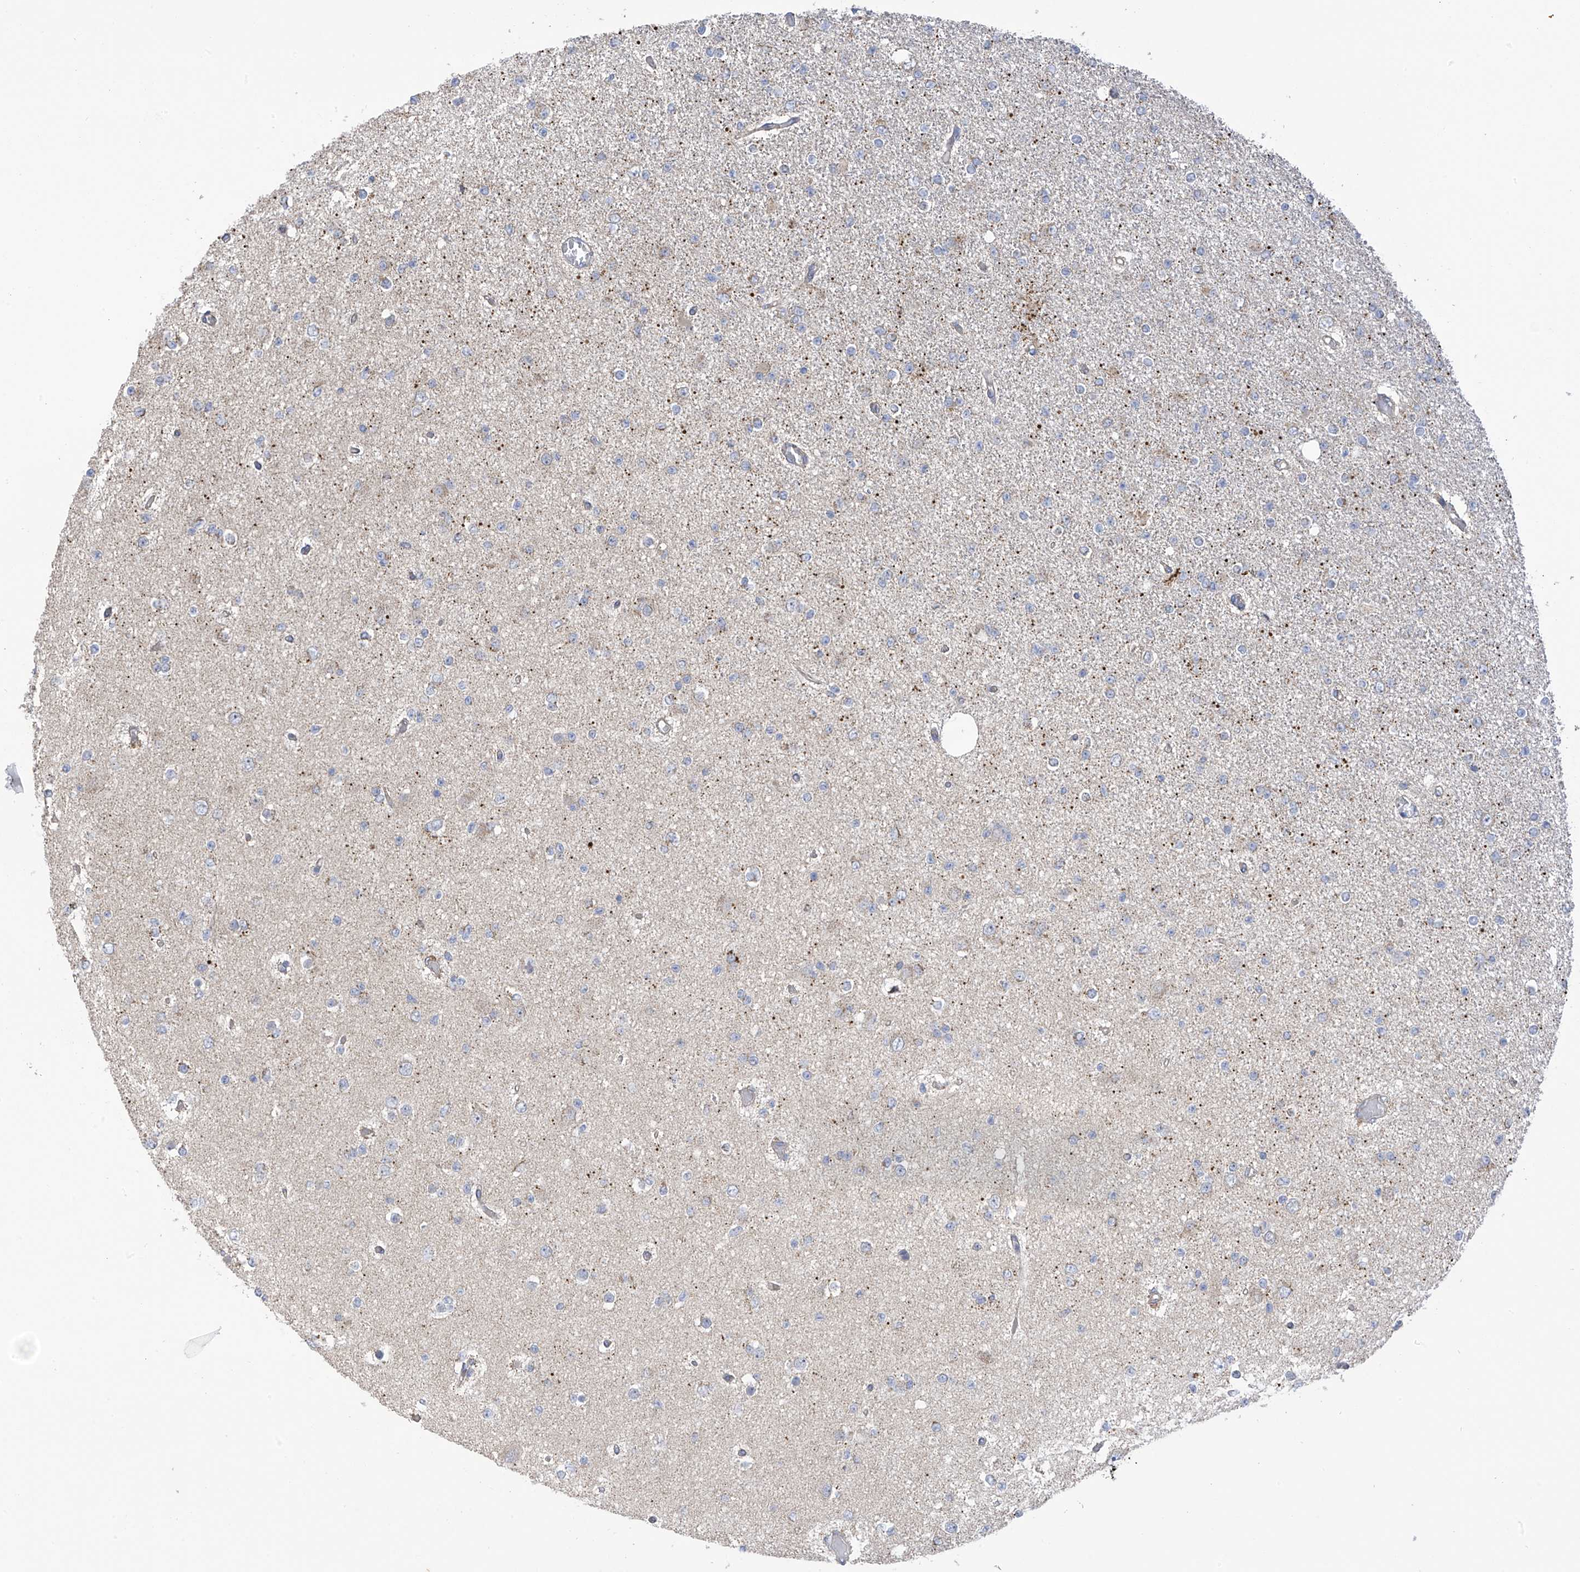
{"staining": {"intensity": "weak", "quantity": "<25%", "location": "cytoplasmic/membranous"}, "tissue": "glioma", "cell_type": "Tumor cells", "image_type": "cancer", "snomed": [{"axis": "morphology", "description": "Glioma, malignant, Low grade"}, {"axis": "topography", "description": "Brain"}], "caption": "Protein analysis of glioma displays no significant positivity in tumor cells. (Brightfield microscopy of DAB immunohistochemistry (IHC) at high magnification).", "gene": "PNPT1", "patient": {"sex": "female", "age": 22}}